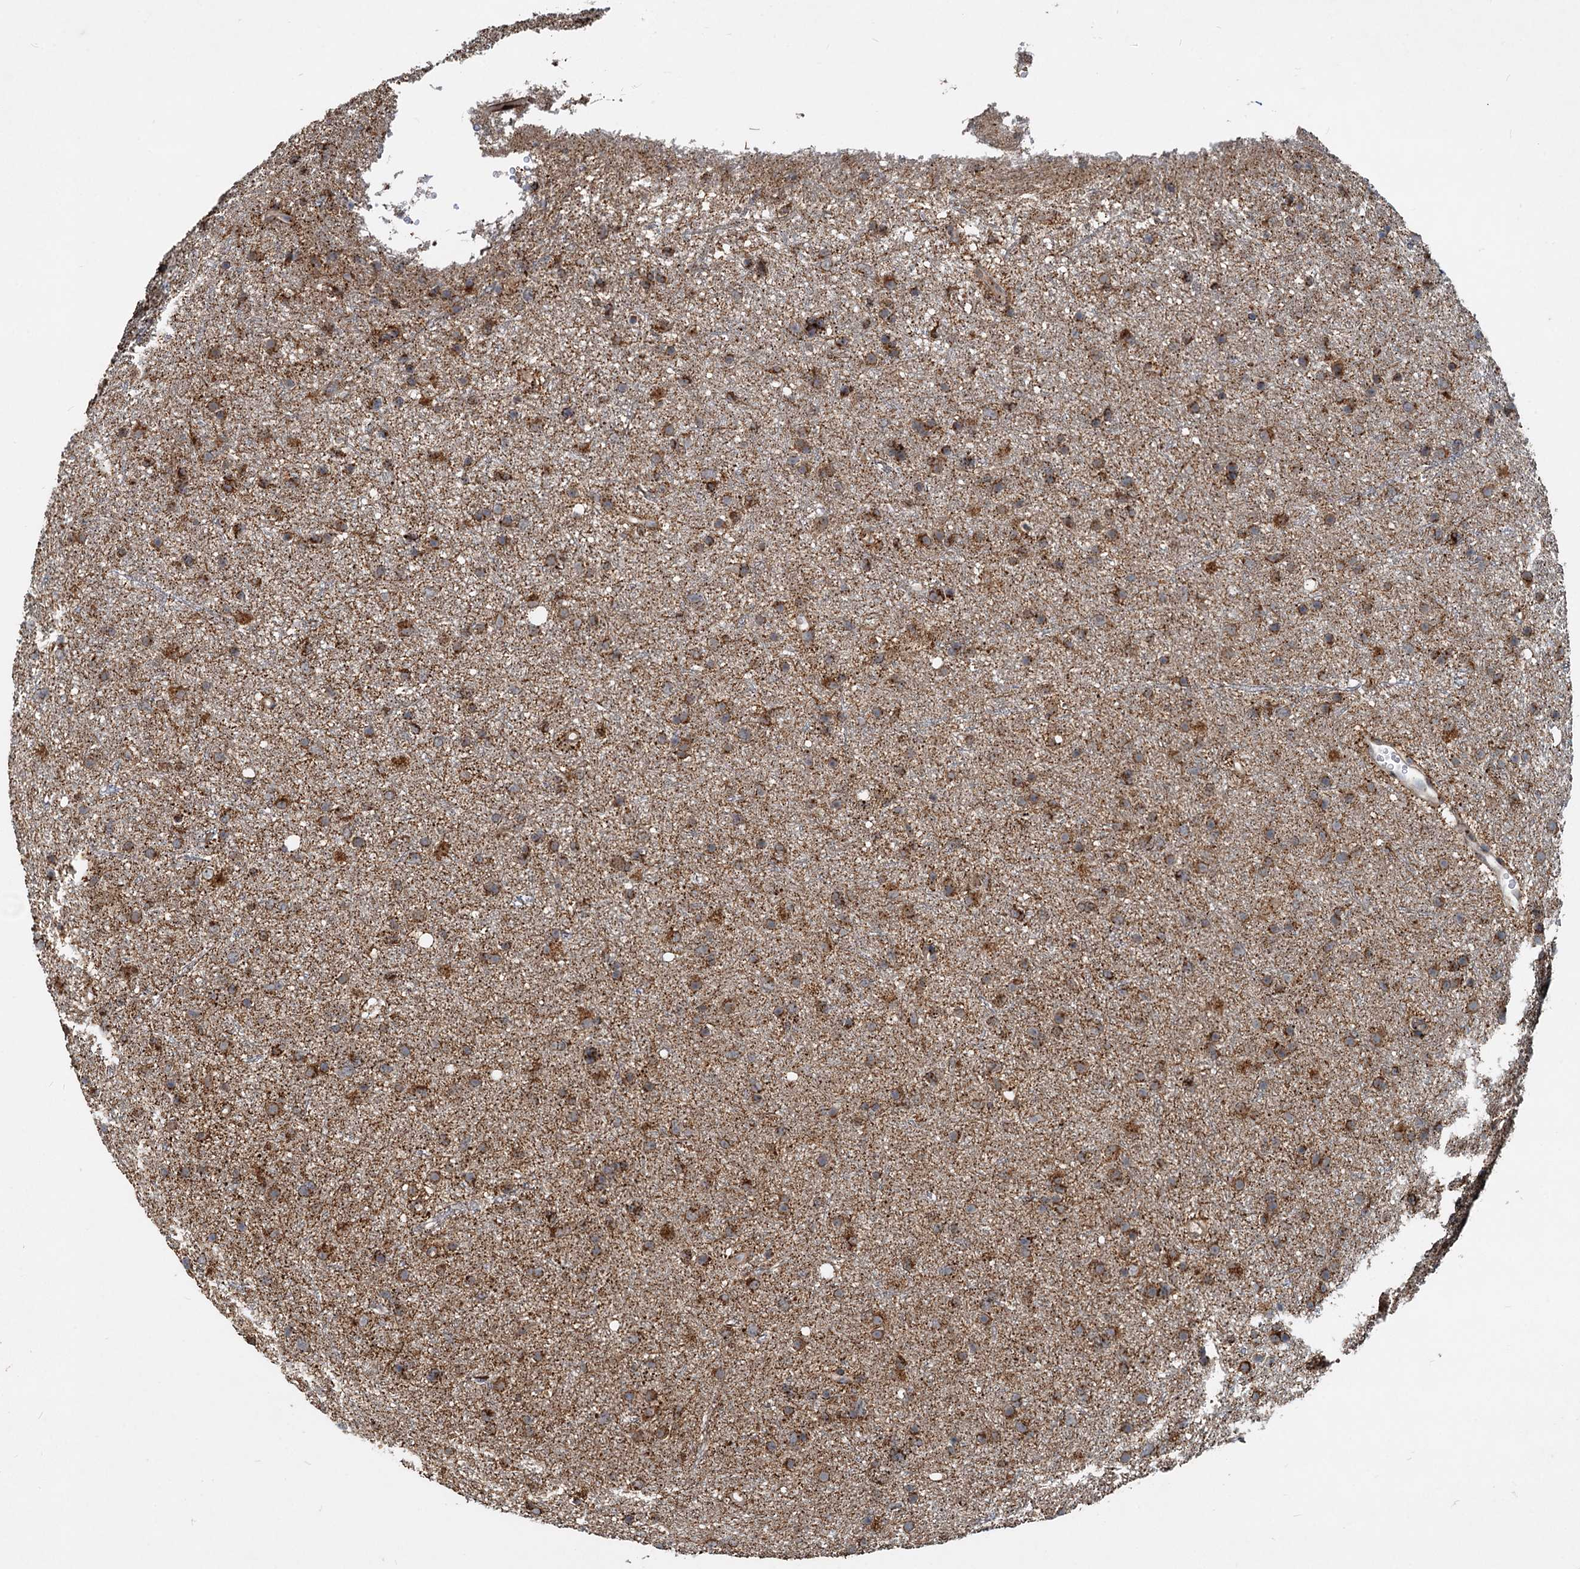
{"staining": {"intensity": "moderate", "quantity": ">75%", "location": "cytoplasmic/membranous"}, "tissue": "glioma", "cell_type": "Tumor cells", "image_type": "cancer", "snomed": [{"axis": "morphology", "description": "Glioma, malignant, Low grade"}, {"axis": "topography", "description": "Cerebral cortex"}], "caption": "Low-grade glioma (malignant) stained with DAB (3,3'-diaminobenzidine) immunohistochemistry reveals medium levels of moderate cytoplasmic/membranous staining in about >75% of tumor cells. The staining was performed using DAB (3,3'-diaminobenzidine) to visualize the protein expression in brown, while the nuclei were stained in blue with hematoxylin (Magnification: 20x).", "gene": "CEP68", "patient": {"sex": "female", "age": 39}}